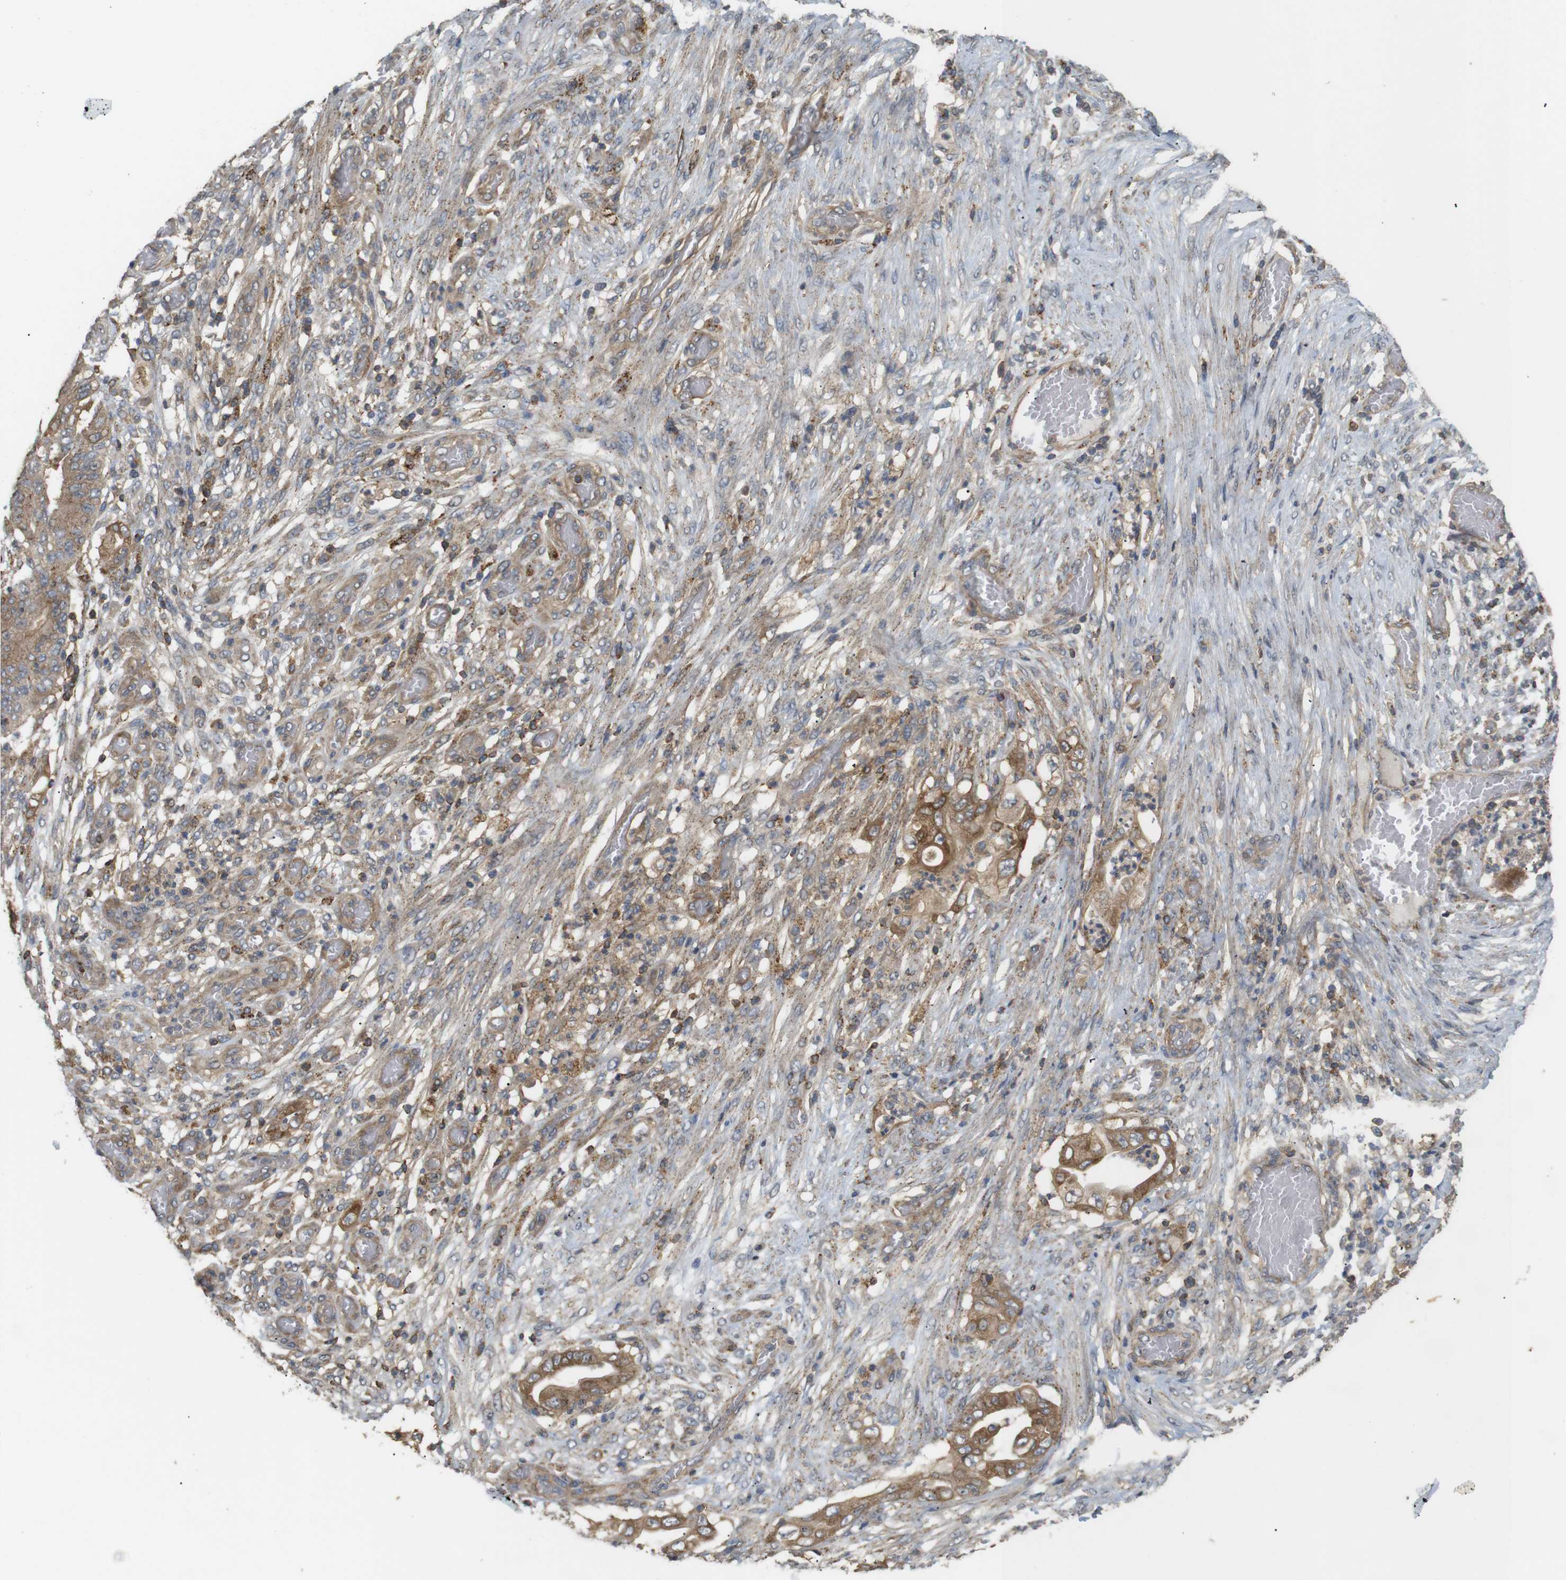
{"staining": {"intensity": "moderate", "quantity": ">75%", "location": "cytoplasmic/membranous"}, "tissue": "stomach cancer", "cell_type": "Tumor cells", "image_type": "cancer", "snomed": [{"axis": "morphology", "description": "Adenocarcinoma, NOS"}, {"axis": "topography", "description": "Stomach"}], "caption": "Protein expression analysis of human stomach cancer (adenocarcinoma) reveals moderate cytoplasmic/membranous positivity in approximately >75% of tumor cells.", "gene": "KSR1", "patient": {"sex": "female", "age": 73}}